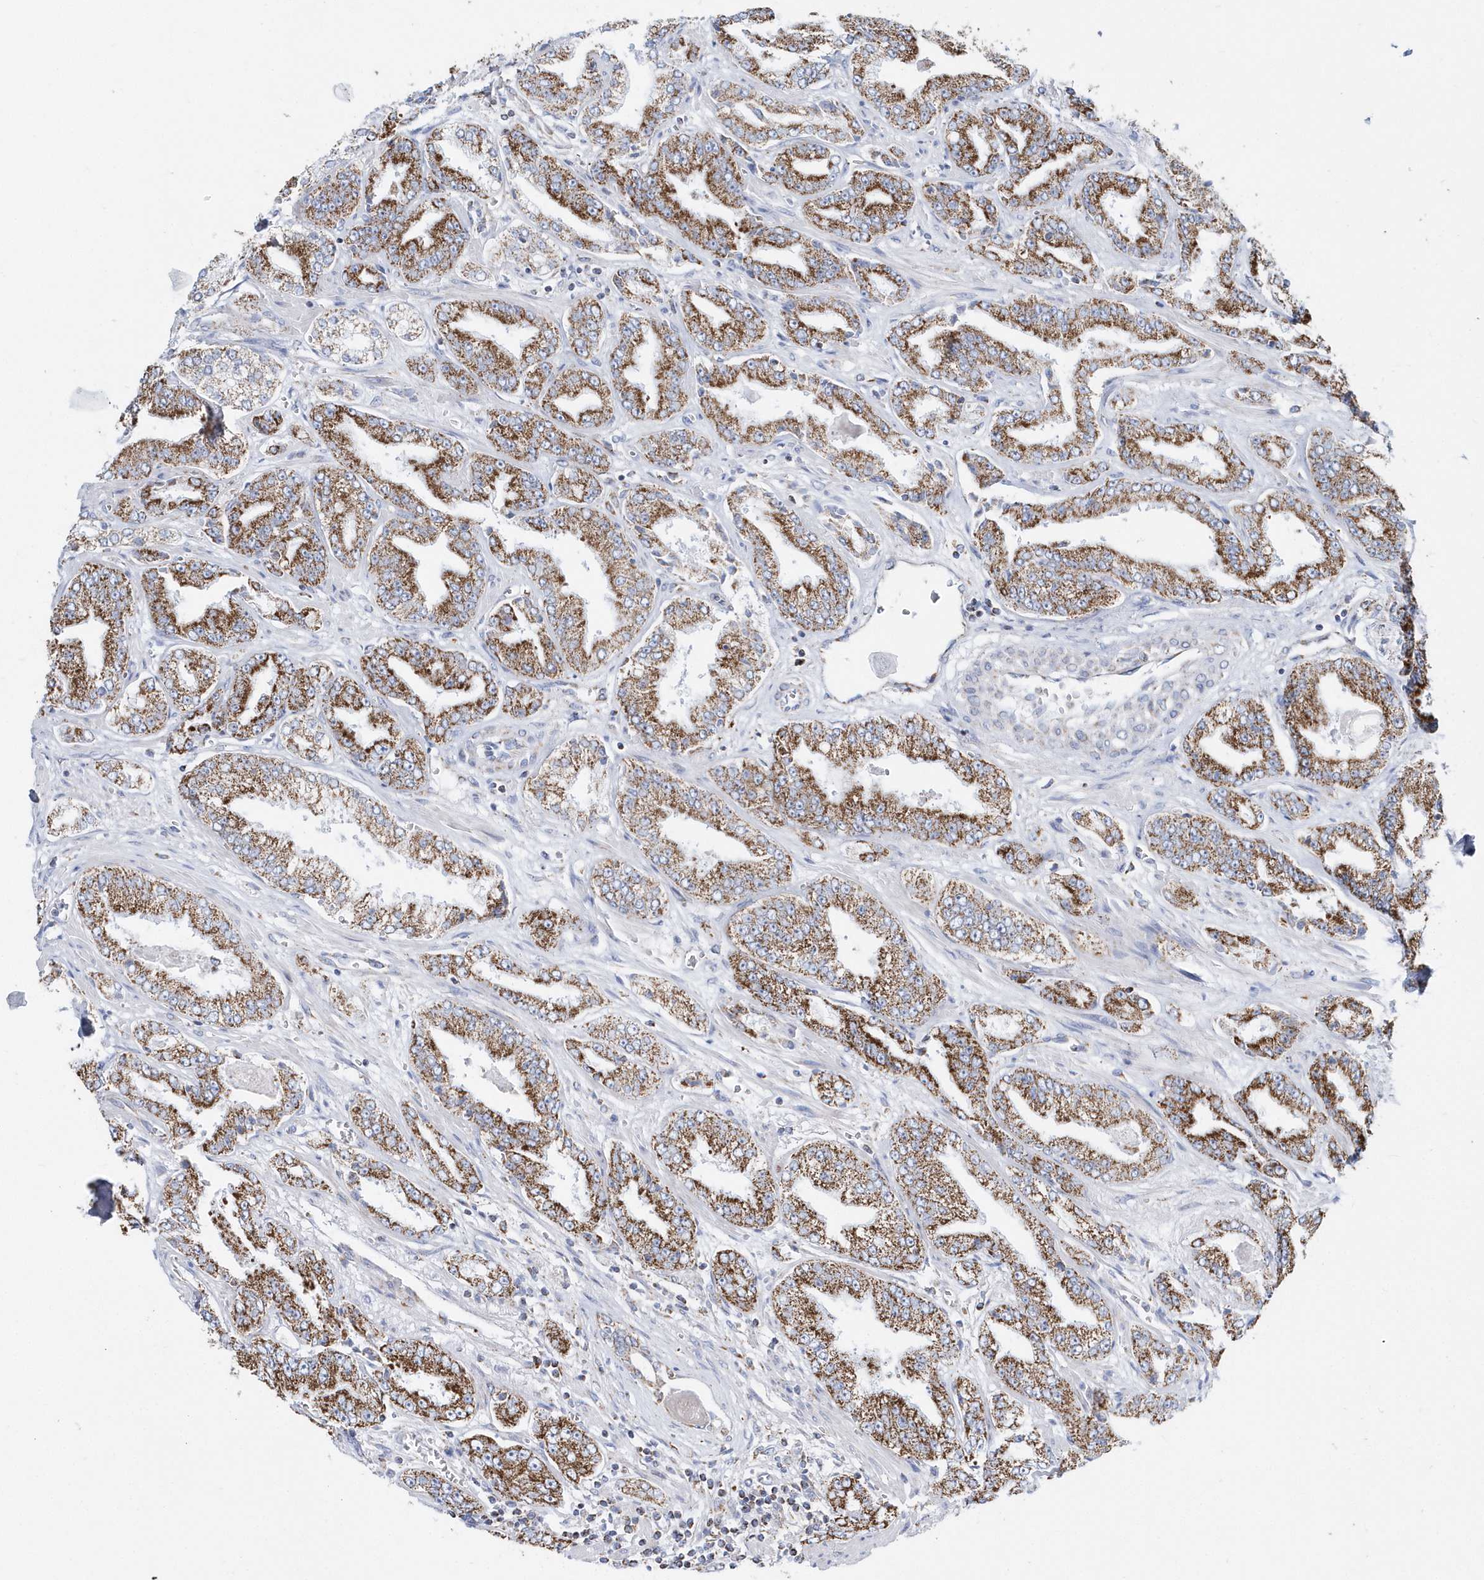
{"staining": {"intensity": "strong", "quantity": ">75%", "location": "cytoplasmic/membranous"}, "tissue": "prostate cancer", "cell_type": "Tumor cells", "image_type": "cancer", "snomed": [{"axis": "morphology", "description": "Adenocarcinoma, High grade"}, {"axis": "topography", "description": "Prostate"}], "caption": "Immunohistochemical staining of adenocarcinoma (high-grade) (prostate) exhibits high levels of strong cytoplasmic/membranous staining in about >75% of tumor cells.", "gene": "TMCO6", "patient": {"sex": "male", "age": 71}}